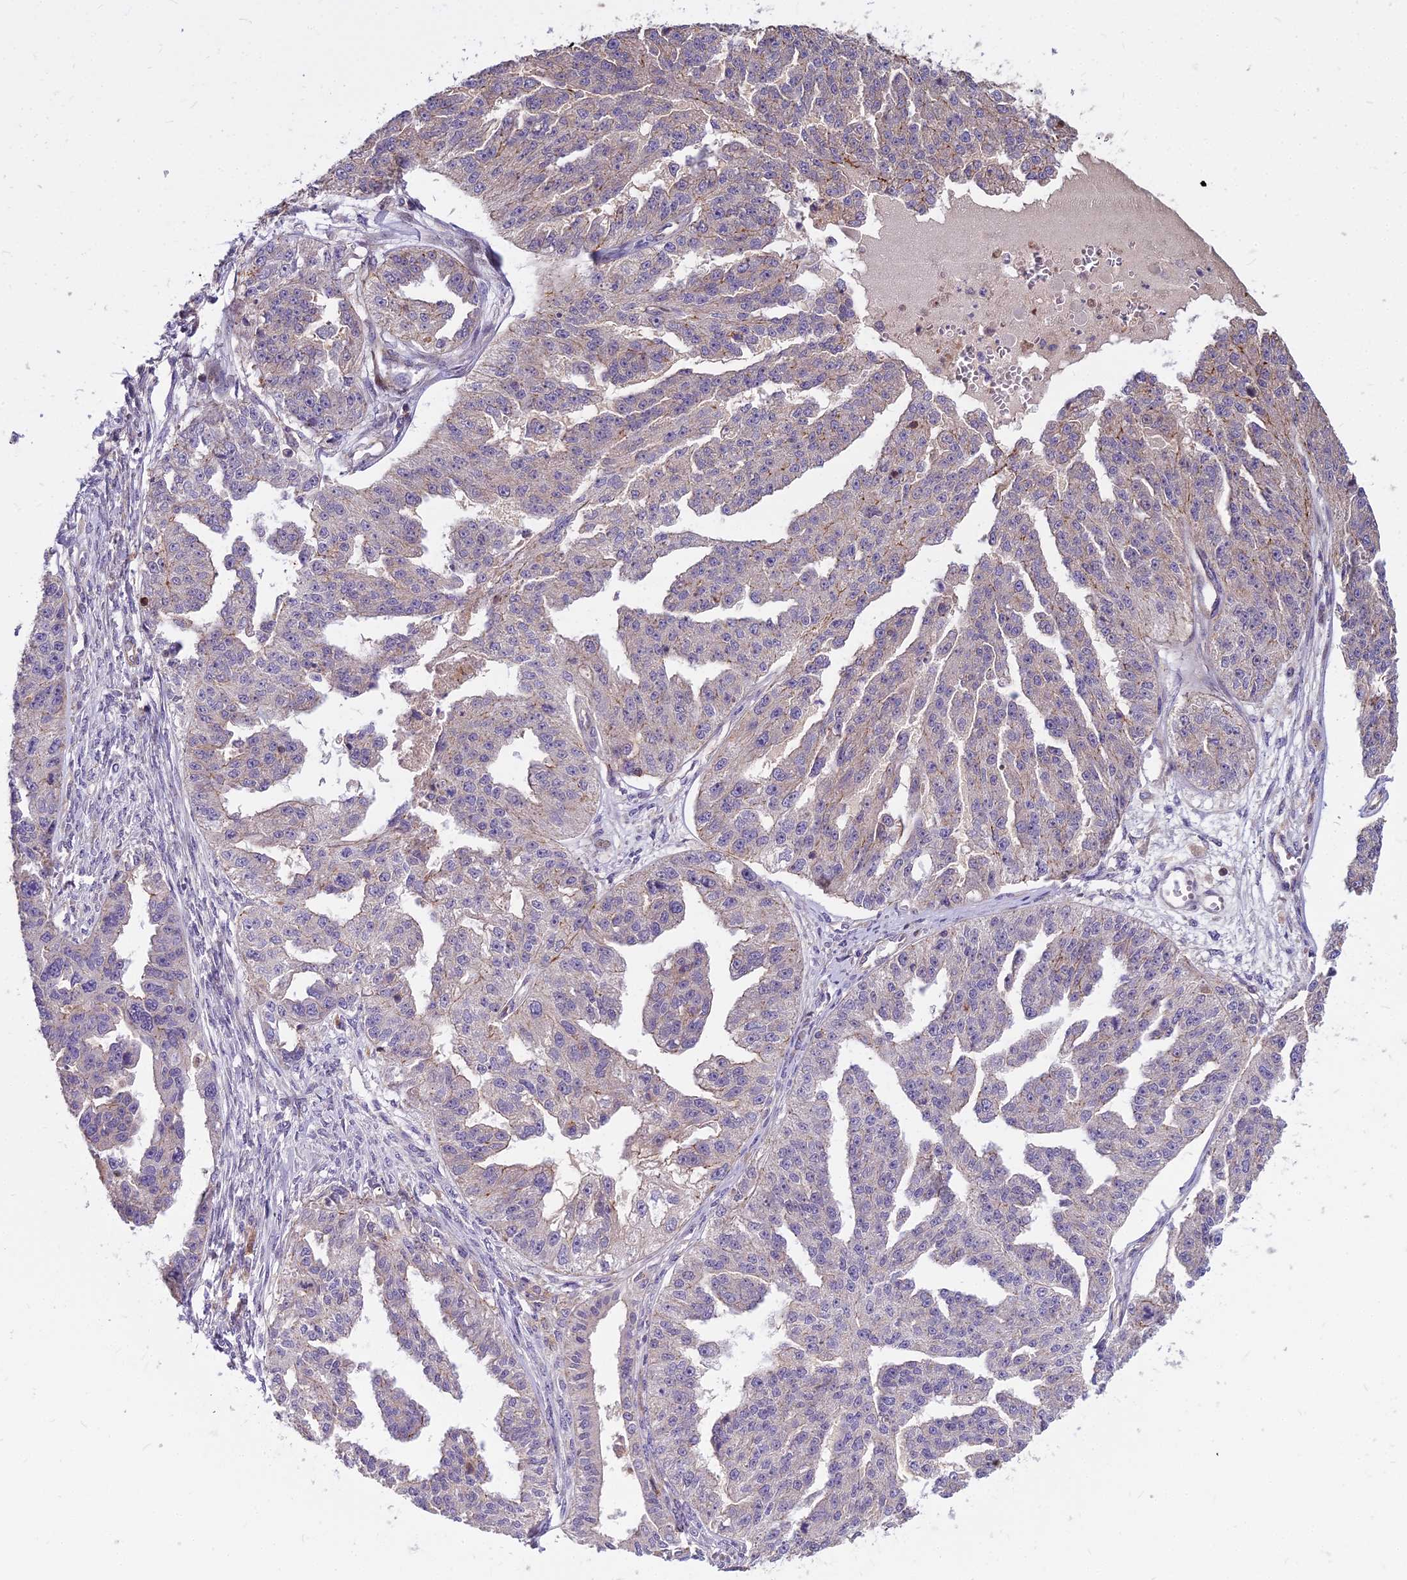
{"staining": {"intensity": "negative", "quantity": "none", "location": "none"}, "tissue": "ovarian cancer", "cell_type": "Tumor cells", "image_type": "cancer", "snomed": [{"axis": "morphology", "description": "Cystadenocarcinoma, serous, NOS"}, {"axis": "topography", "description": "Ovary"}], "caption": "The micrograph reveals no significant staining in tumor cells of serous cystadenocarcinoma (ovarian). (Brightfield microscopy of DAB (3,3'-diaminobenzidine) immunohistochemistry at high magnification).", "gene": "GLYATL3", "patient": {"sex": "female", "age": 58}}